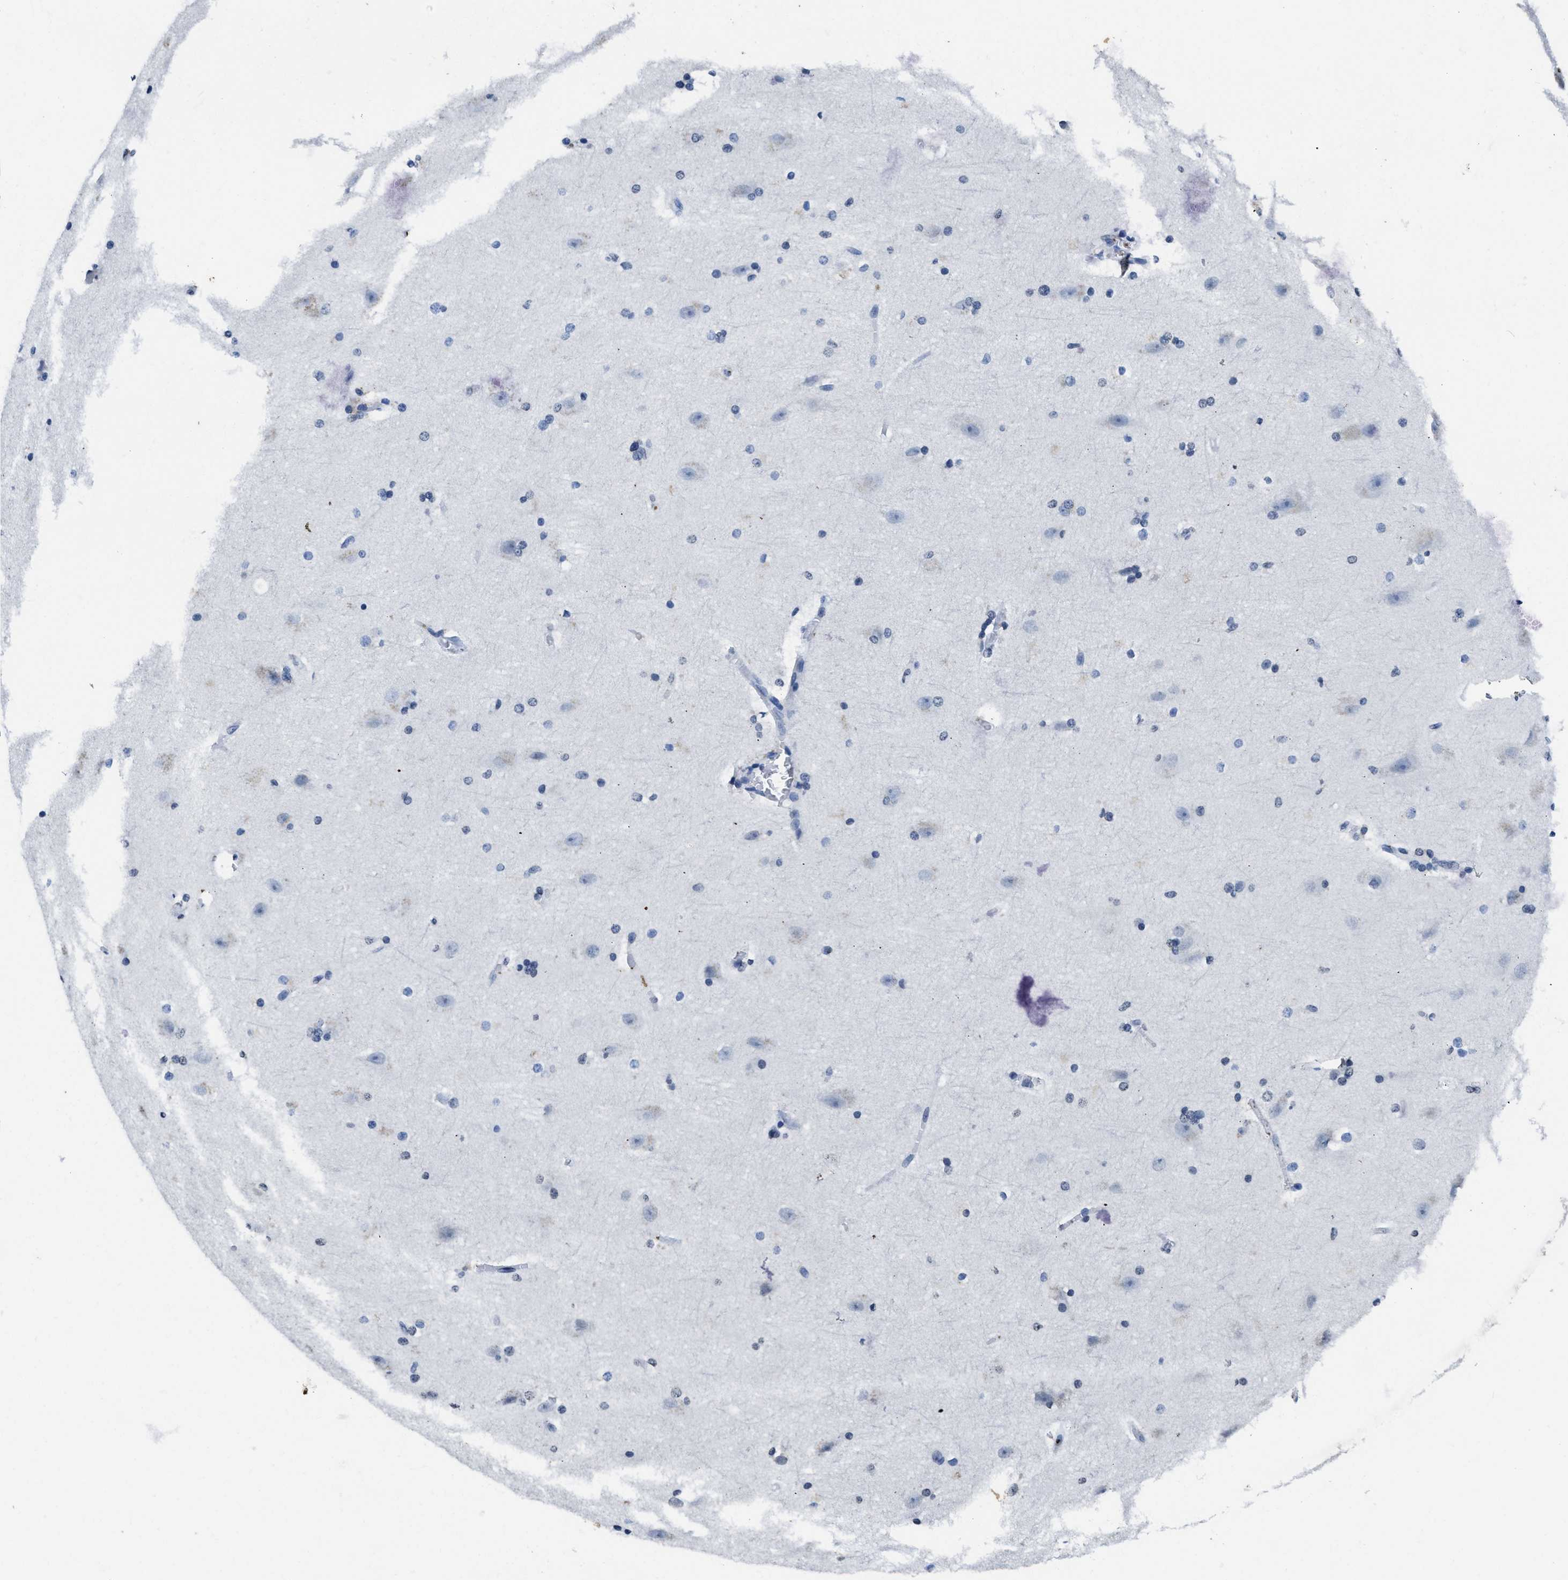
{"staining": {"intensity": "negative", "quantity": "none", "location": "none"}, "tissue": "cerebral cortex", "cell_type": "Endothelial cells", "image_type": "normal", "snomed": [{"axis": "morphology", "description": "Normal tissue, NOS"}, {"axis": "topography", "description": "Cerebral cortex"}, {"axis": "topography", "description": "Hippocampus"}], "caption": "The immunohistochemistry (IHC) image has no significant positivity in endothelial cells of cerebral cortex.", "gene": "ITGA2B", "patient": {"sex": "female", "age": 19}}